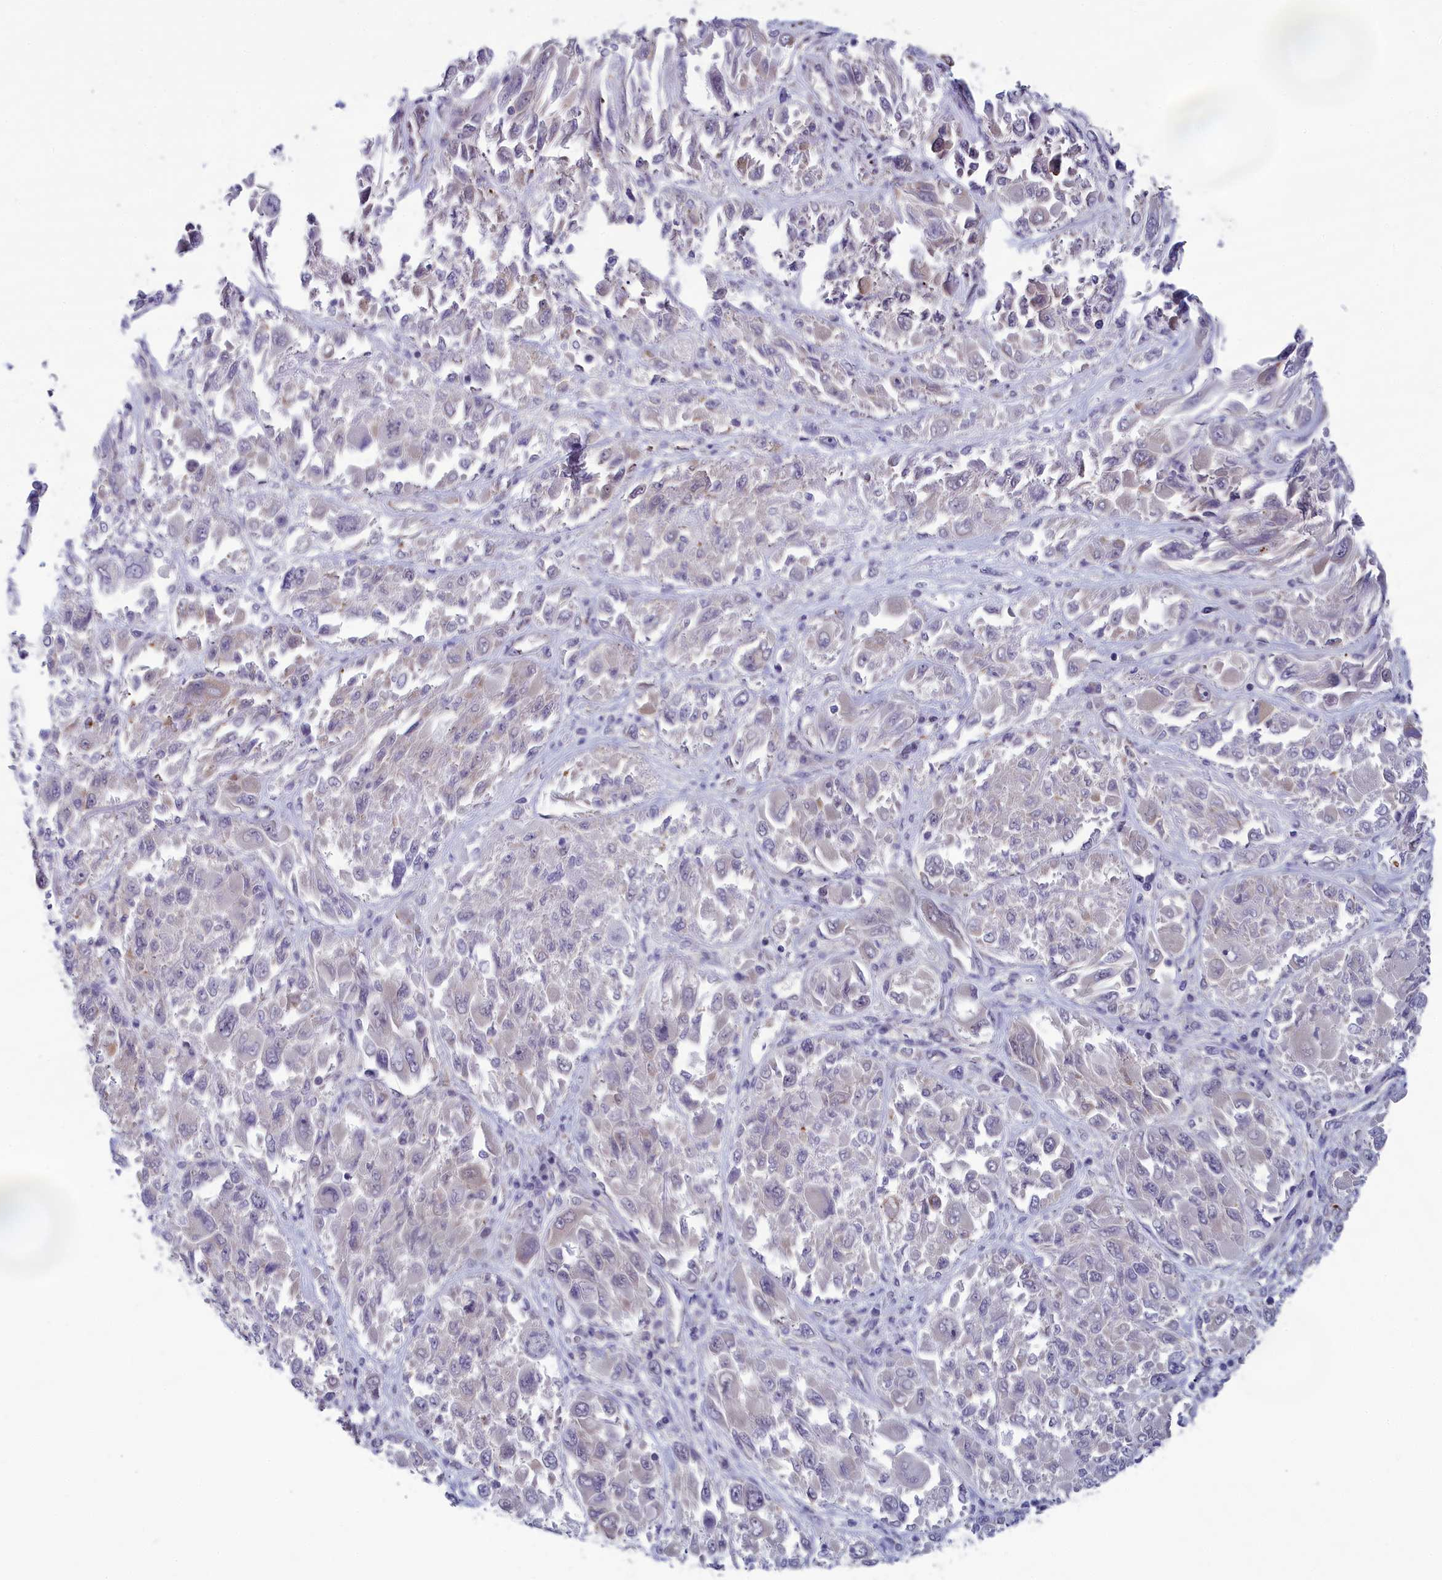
{"staining": {"intensity": "negative", "quantity": "none", "location": "none"}, "tissue": "melanoma", "cell_type": "Tumor cells", "image_type": "cancer", "snomed": [{"axis": "morphology", "description": "Malignant melanoma, NOS"}, {"axis": "topography", "description": "Skin"}], "caption": "IHC micrograph of neoplastic tissue: malignant melanoma stained with DAB (3,3'-diaminobenzidine) demonstrates no significant protein positivity in tumor cells.", "gene": "MRI1", "patient": {"sex": "female", "age": 91}}